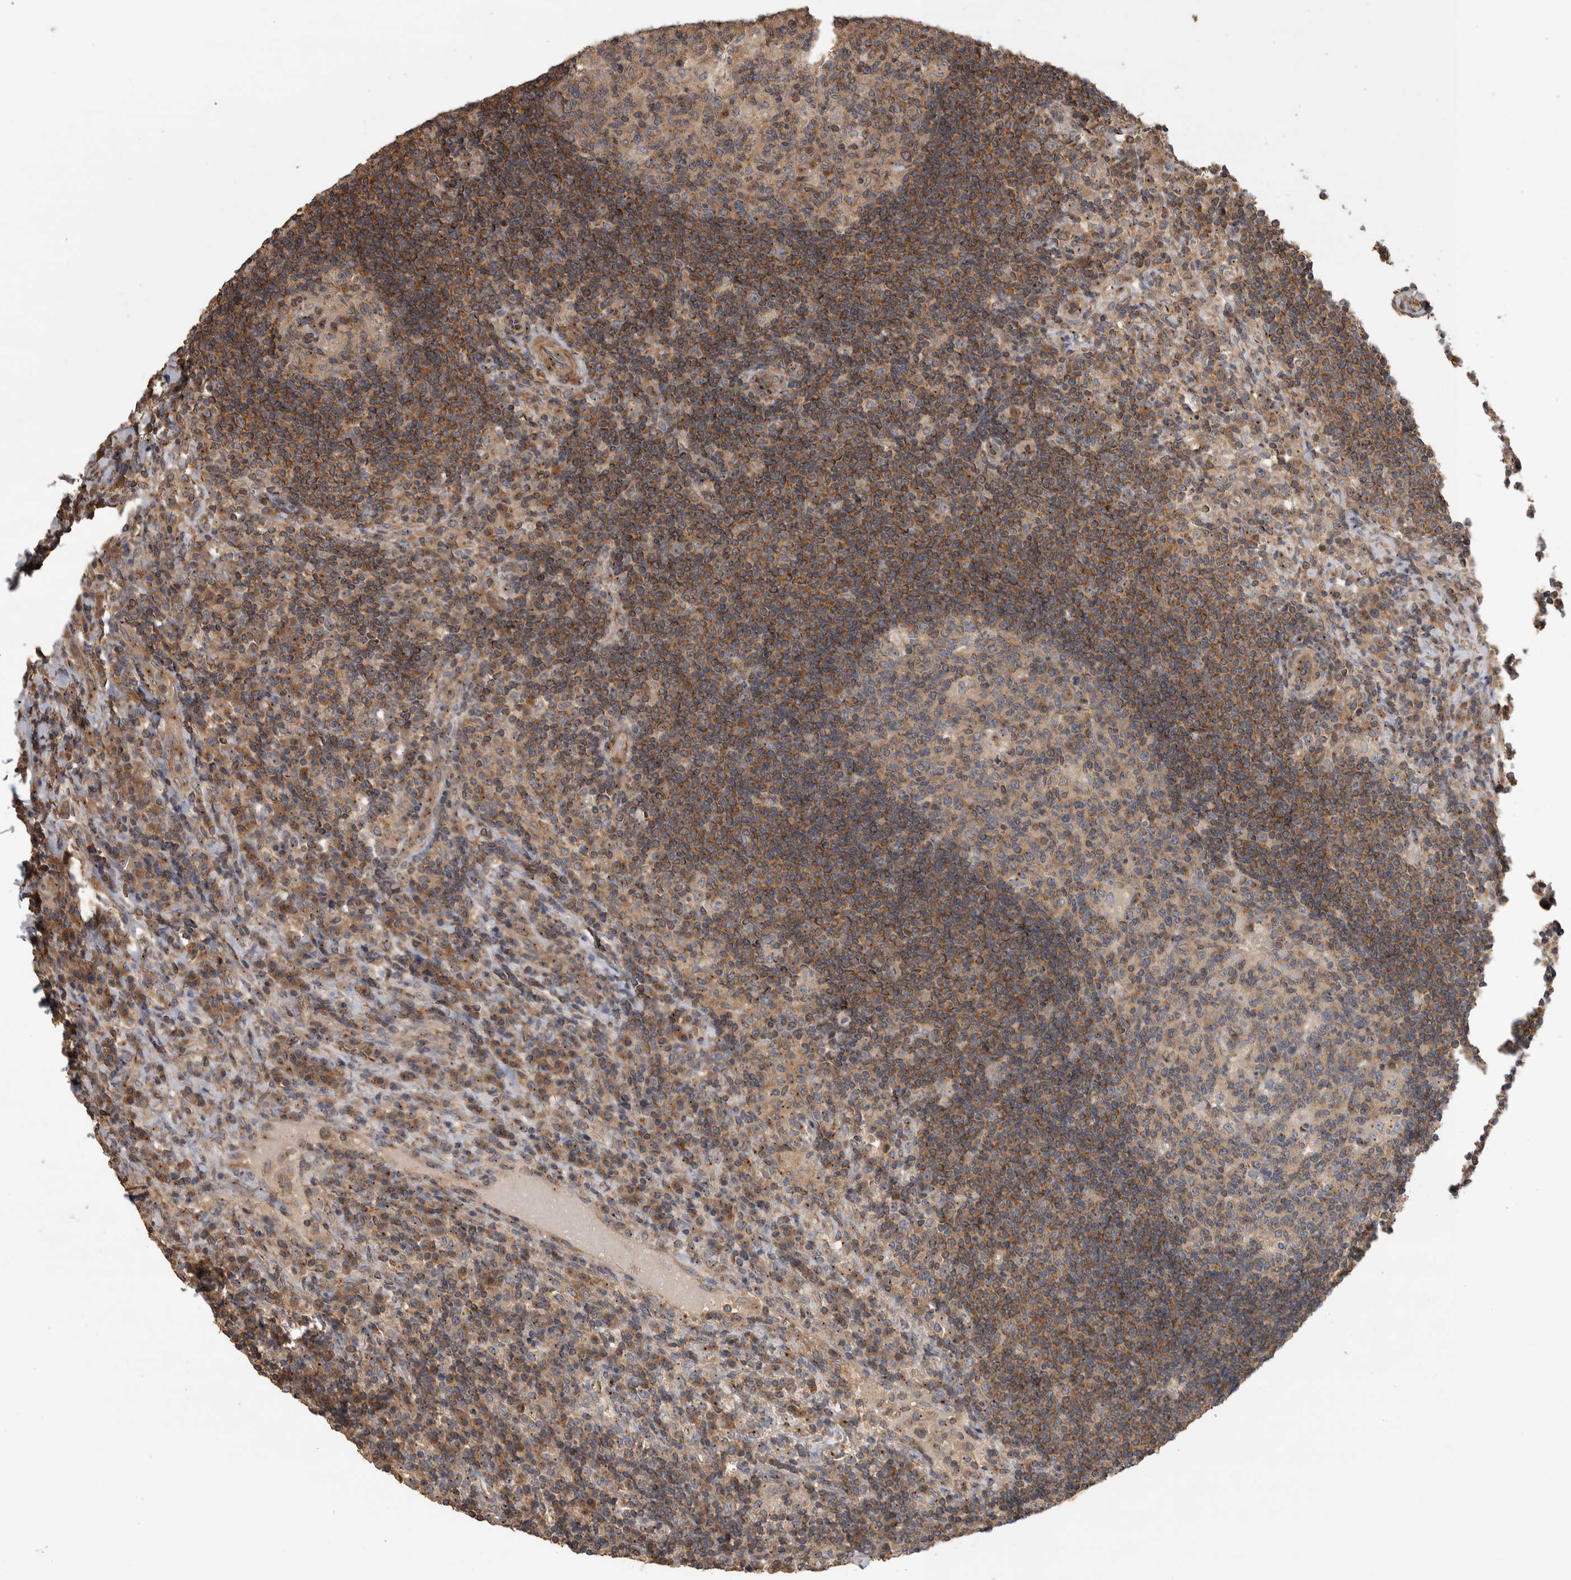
{"staining": {"intensity": "weak", "quantity": ">75%", "location": "cytoplasmic/membranous"}, "tissue": "lymph node", "cell_type": "Germinal center cells", "image_type": "normal", "snomed": [{"axis": "morphology", "description": "Normal tissue, NOS"}, {"axis": "topography", "description": "Lymph node"}], "caption": "Germinal center cells display low levels of weak cytoplasmic/membranous expression in about >75% of cells in normal human lymph node. The staining was performed using DAB to visualize the protein expression in brown, while the nuclei were stained in blue with hematoxylin (Magnification: 20x).", "gene": "IFRD1", "patient": {"sex": "female", "age": 53}}